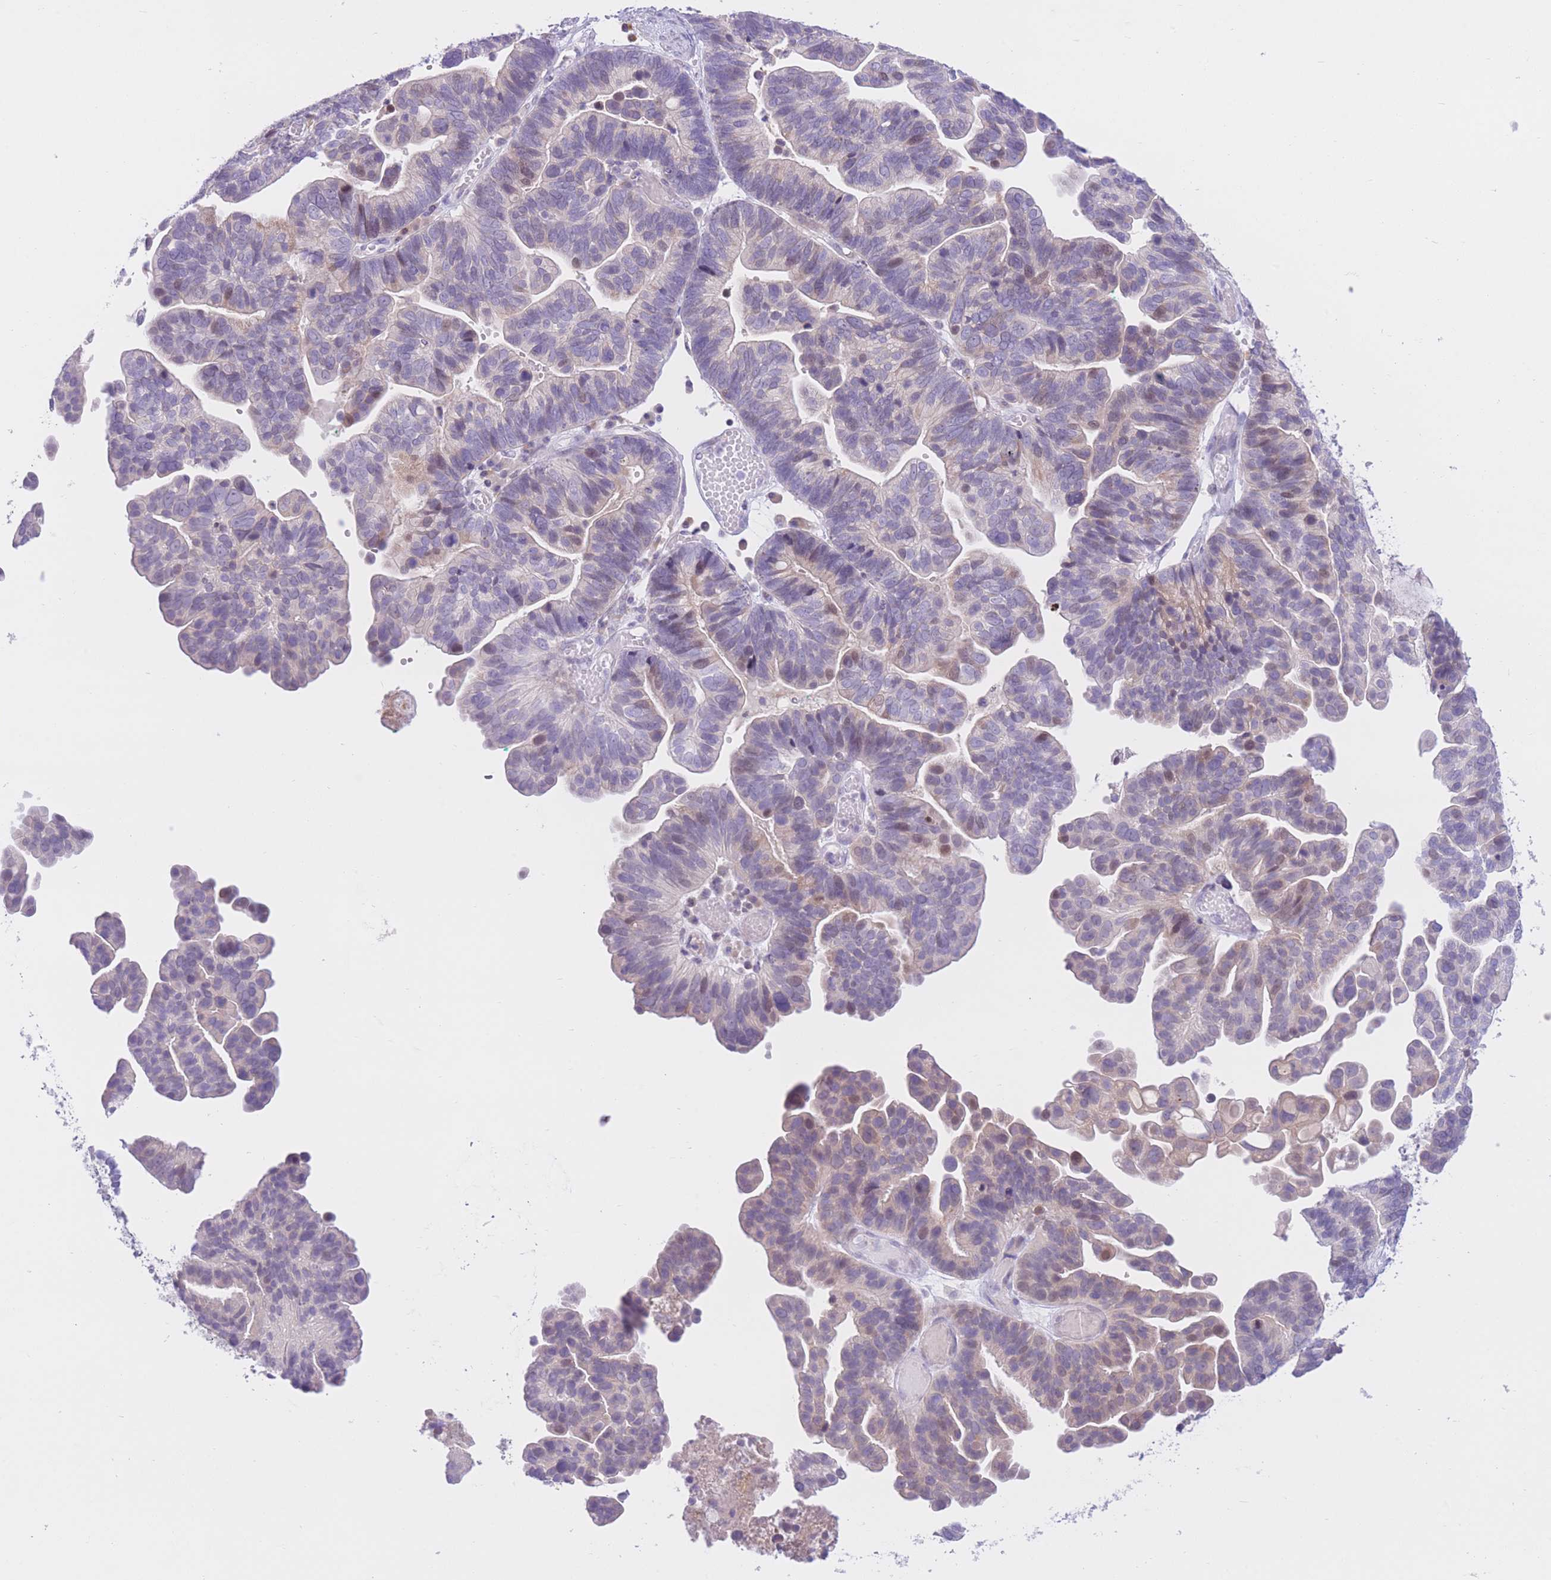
{"staining": {"intensity": "weak", "quantity": "<25%", "location": "cytoplasmic/membranous,nuclear"}, "tissue": "ovarian cancer", "cell_type": "Tumor cells", "image_type": "cancer", "snomed": [{"axis": "morphology", "description": "Cystadenocarcinoma, serous, NOS"}, {"axis": "topography", "description": "Ovary"}], "caption": "A micrograph of human ovarian serous cystadenocarcinoma is negative for staining in tumor cells. (DAB (3,3'-diaminobenzidine) immunohistochemistry visualized using brightfield microscopy, high magnification).", "gene": "RPL39L", "patient": {"sex": "female", "age": 56}}